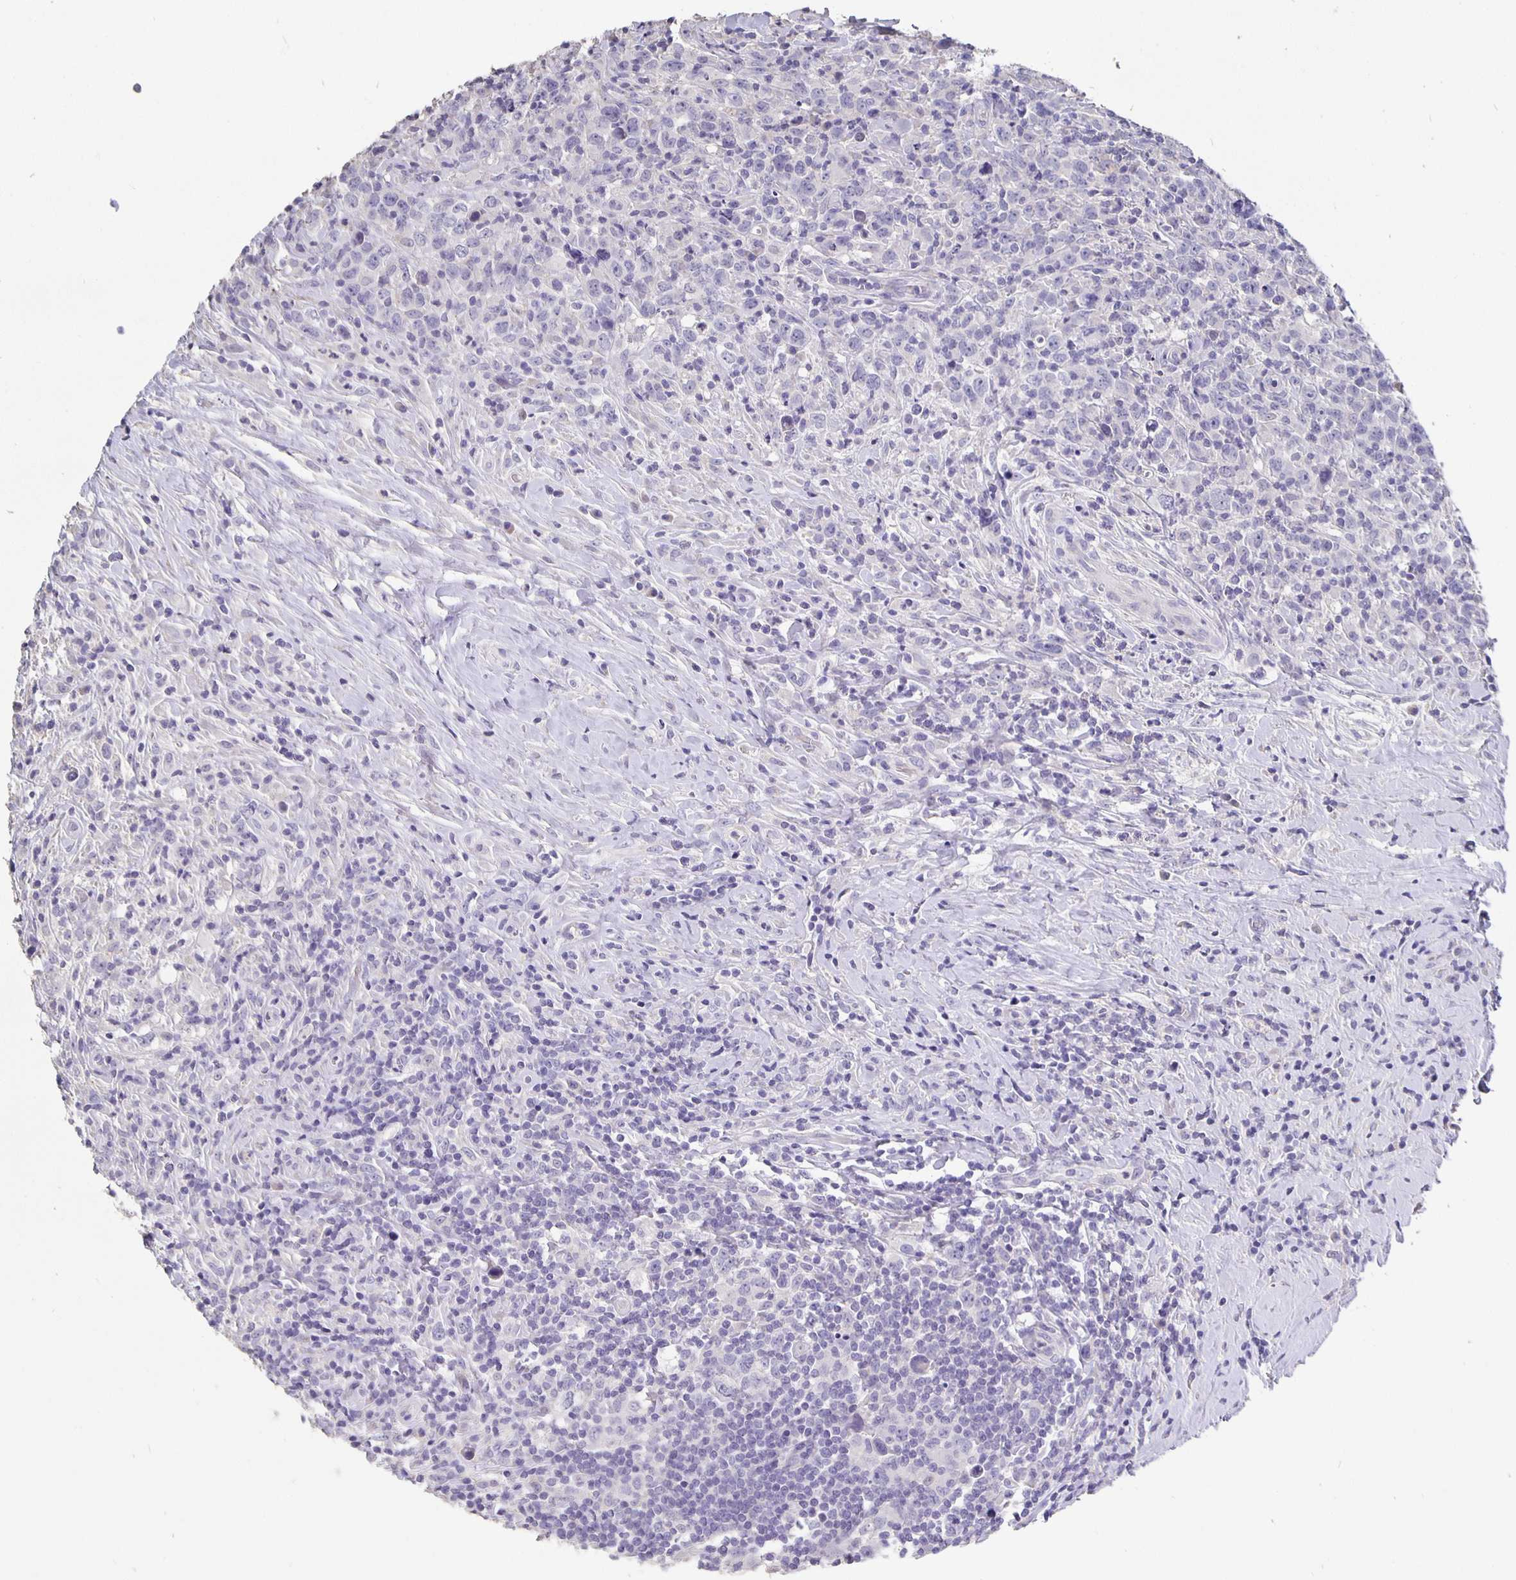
{"staining": {"intensity": "negative", "quantity": "none", "location": "none"}, "tissue": "lymphoma", "cell_type": "Tumor cells", "image_type": "cancer", "snomed": [{"axis": "morphology", "description": "Hodgkin's disease, NOS"}, {"axis": "topography", "description": "Lymph node"}], "caption": "Immunohistochemistry image of lymphoma stained for a protein (brown), which reveals no staining in tumor cells.", "gene": "CFAP74", "patient": {"sex": "female", "age": 18}}